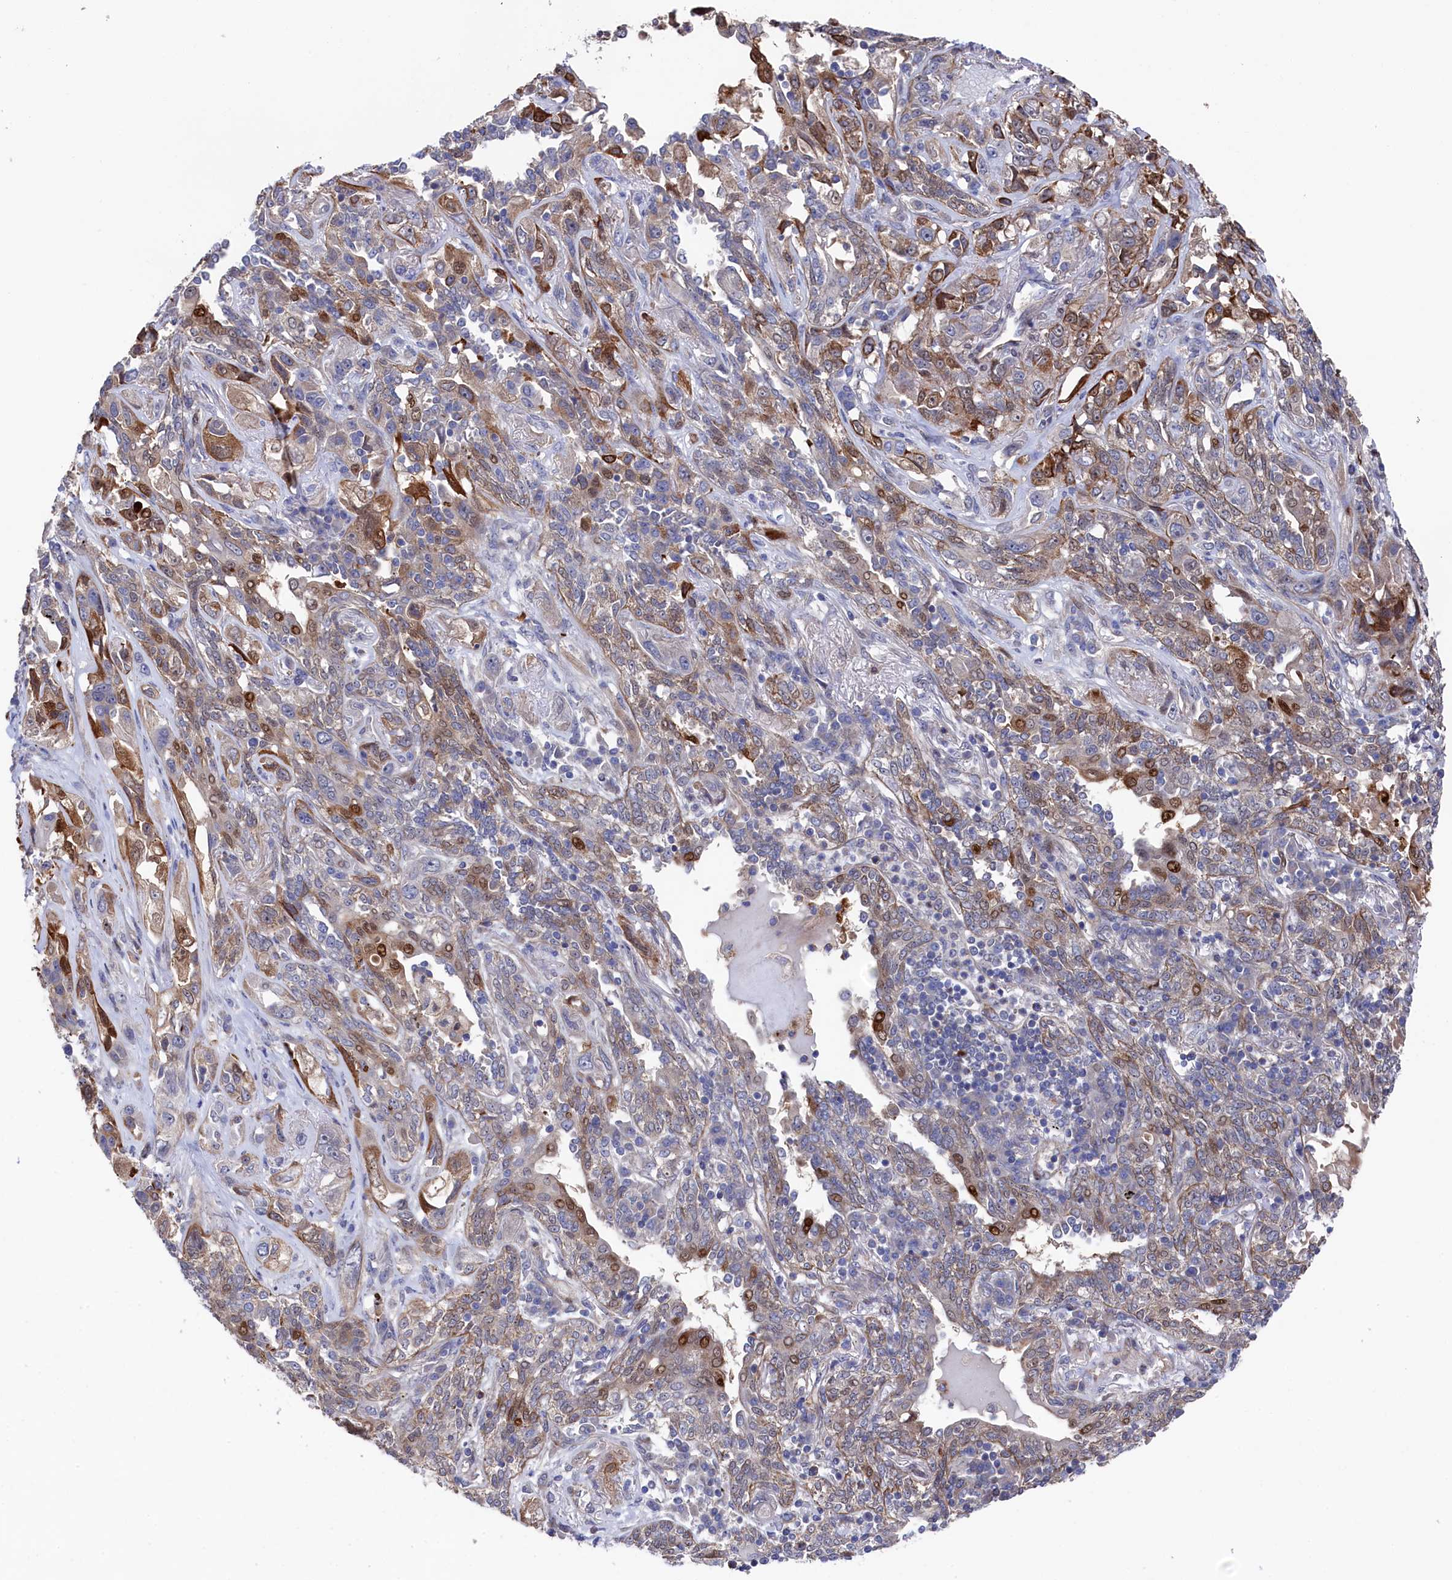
{"staining": {"intensity": "moderate", "quantity": "25%-75%", "location": "cytoplasmic/membranous"}, "tissue": "lung cancer", "cell_type": "Tumor cells", "image_type": "cancer", "snomed": [{"axis": "morphology", "description": "Squamous cell carcinoma, NOS"}, {"axis": "topography", "description": "Lung"}], "caption": "Lung cancer (squamous cell carcinoma) was stained to show a protein in brown. There is medium levels of moderate cytoplasmic/membranous staining in about 25%-75% of tumor cells.", "gene": "ZNF891", "patient": {"sex": "female", "age": 70}}